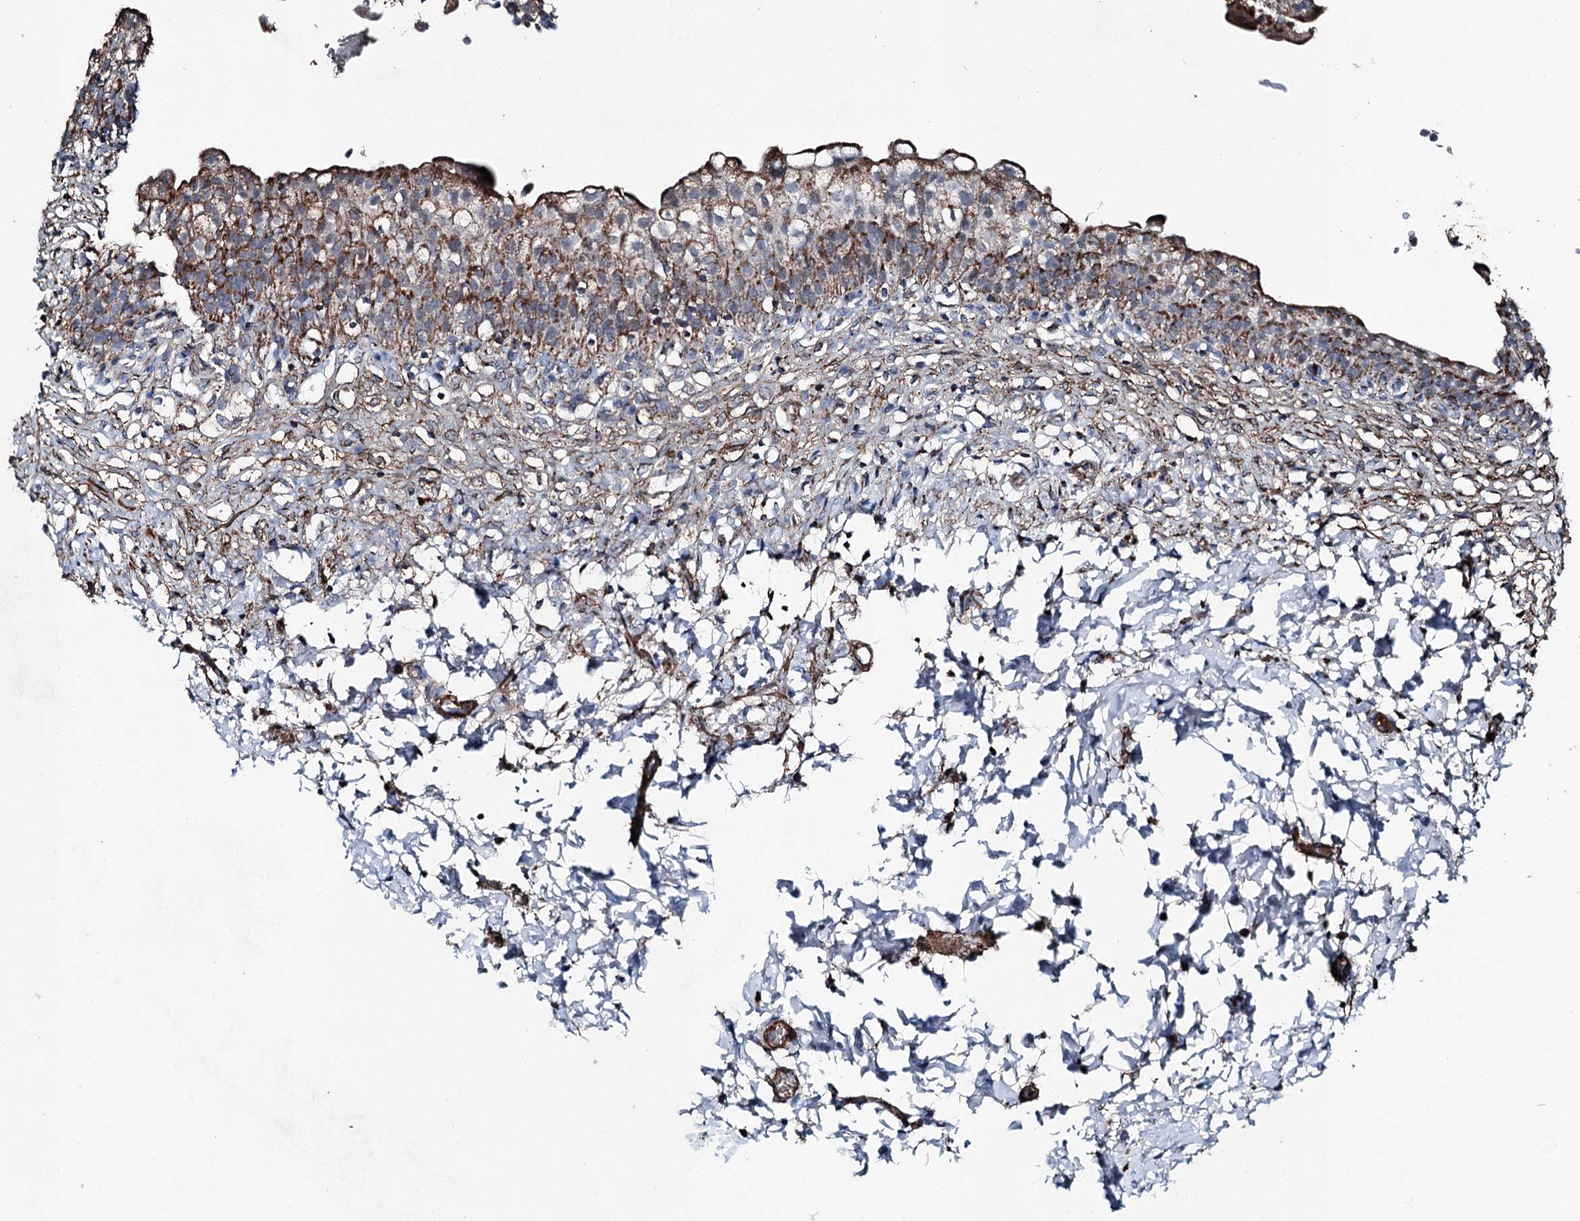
{"staining": {"intensity": "moderate", "quantity": ">75%", "location": "cytoplasmic/membranous"}, "tissue": "urinary bladder", "cell_type": "Urothelial cells", "image_type": "normal", "snomed": [{"axis": "morphology", "description": "Normal tissue, NOS"}, {"axis": "topography", "description": "Urinary bladder"}], "caption": "Urinary bladder was stained to show a protein in brown. There is medium levels of moderate cytoplasmic/membranous expression in about >75% of urothelial cells.", "gene": "DDIAS", "patient": {"sex": "male", "age": 55}}